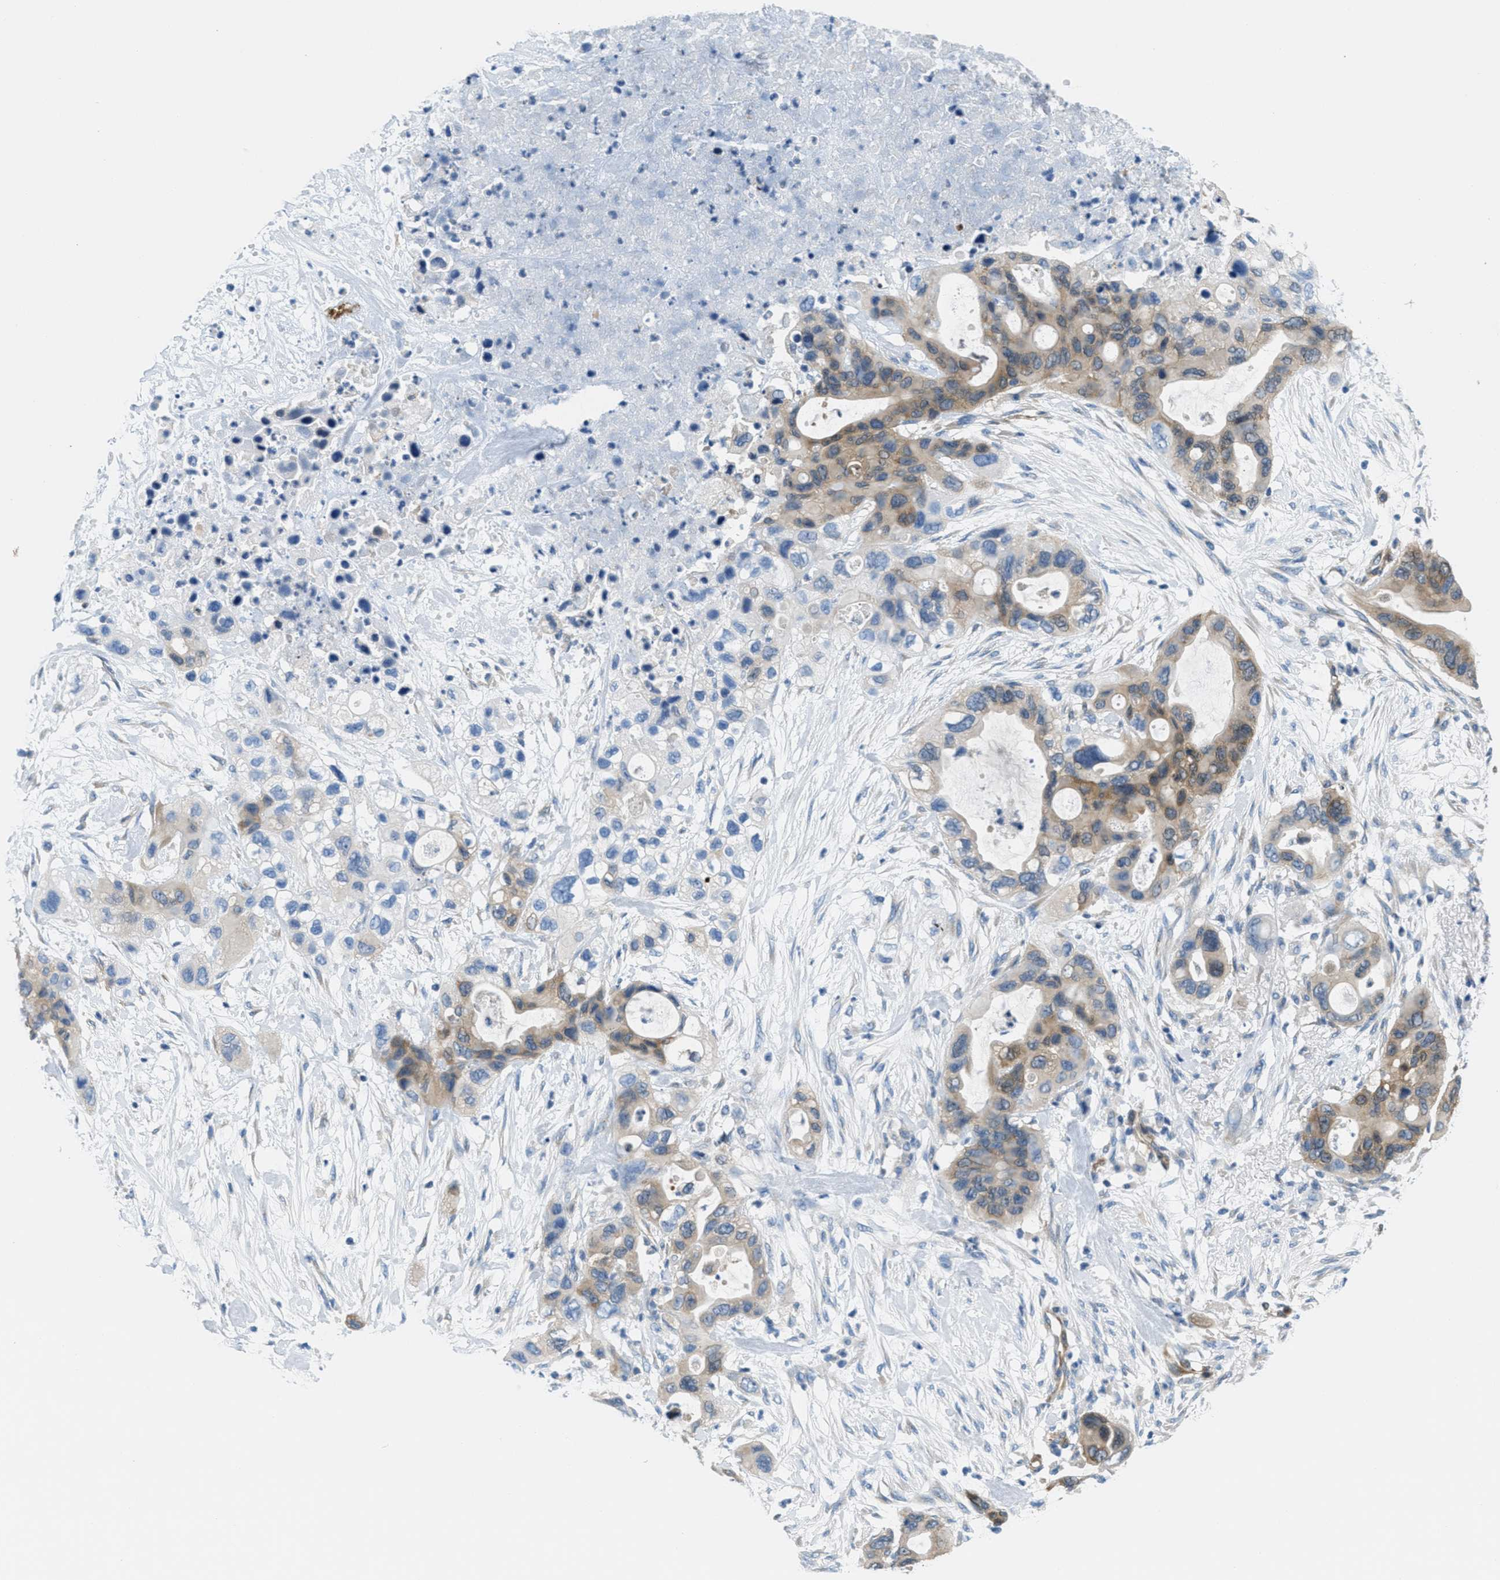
{"staining": {"intensity": "moderate", "quantity": "25%-75%", "location": "cytoplasmic/membranous"}, "tissue": "pancreatic cancer", "cell_type": "Tumor cells", "image_type": "cancer", "snomed": [{"axis": "morphology", "description": "Adenocarcinoma, NOS"}, {"axis": "topography", "description": "Pancreas"}], "caption": "An immunohistochemistry image of tumor tissue is shown. Protein staining in brown highlights moderate cytoplasmic/membranous positivity in pancreatic cancer (adenocarcinoma) within tumor cells.", "gene": "MAPRE2", "patient": {"sex": "female", "age": 71}}